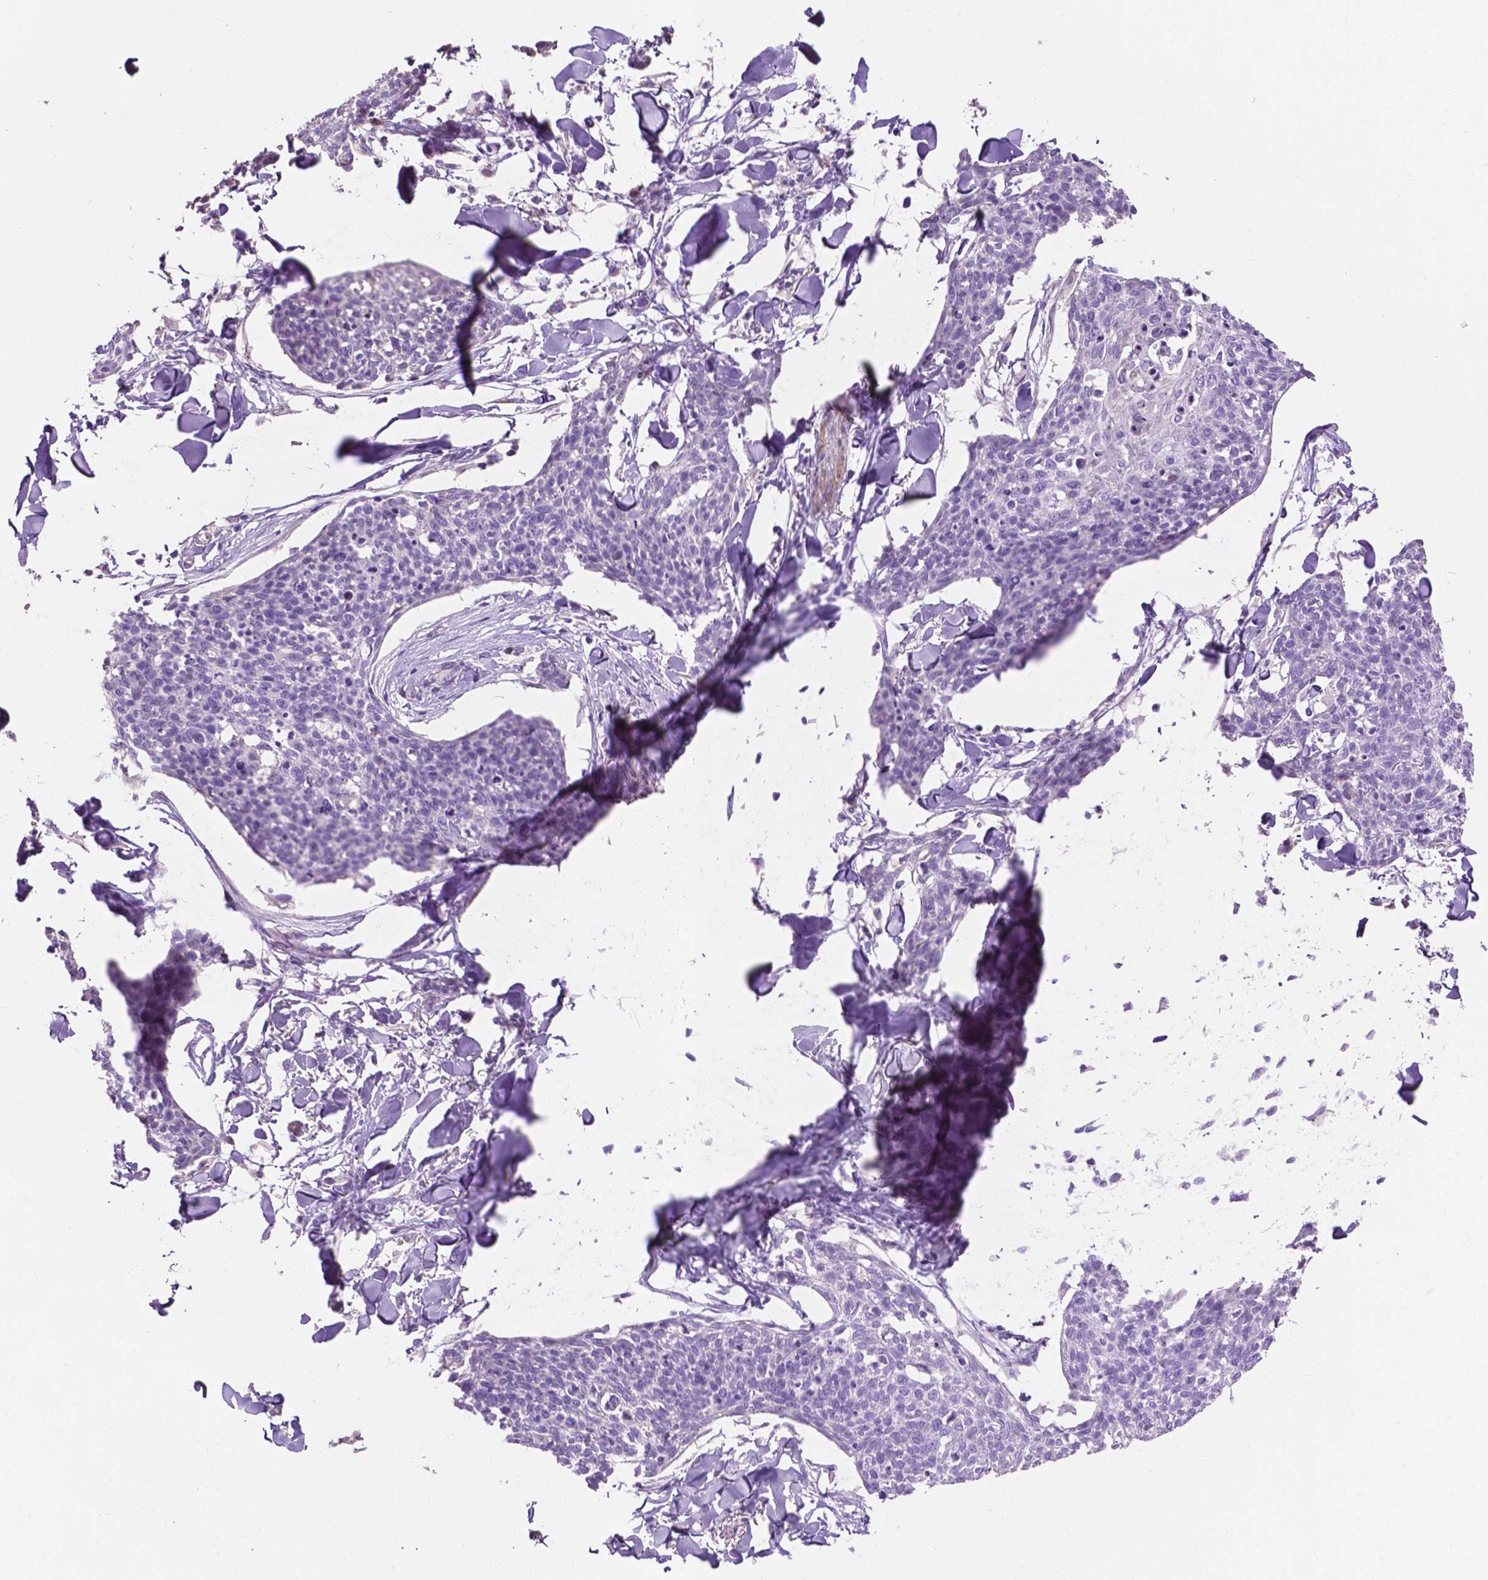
{"staining": {"intensity": "negative", "quantity": "none", "location": "none"}, "tissue": "skin cancer", "cell_type": "Tumor cells", "image_type": "cancer", "snomed": [{"axis": "morphology", "description": "Squamous cell carcinoma, NOS"}, {"axis": "topography", "description": "Skin"}, {"axis": "topography", "description": "Vulva"}], "caption": "An immunohistochemistry (IHC) photomicrograph of skin cancer is shown. There is no staining in tumor cells of skin cancer.", "gene": "CLDN17", "patient": {"sex": "female", "age": 75}}